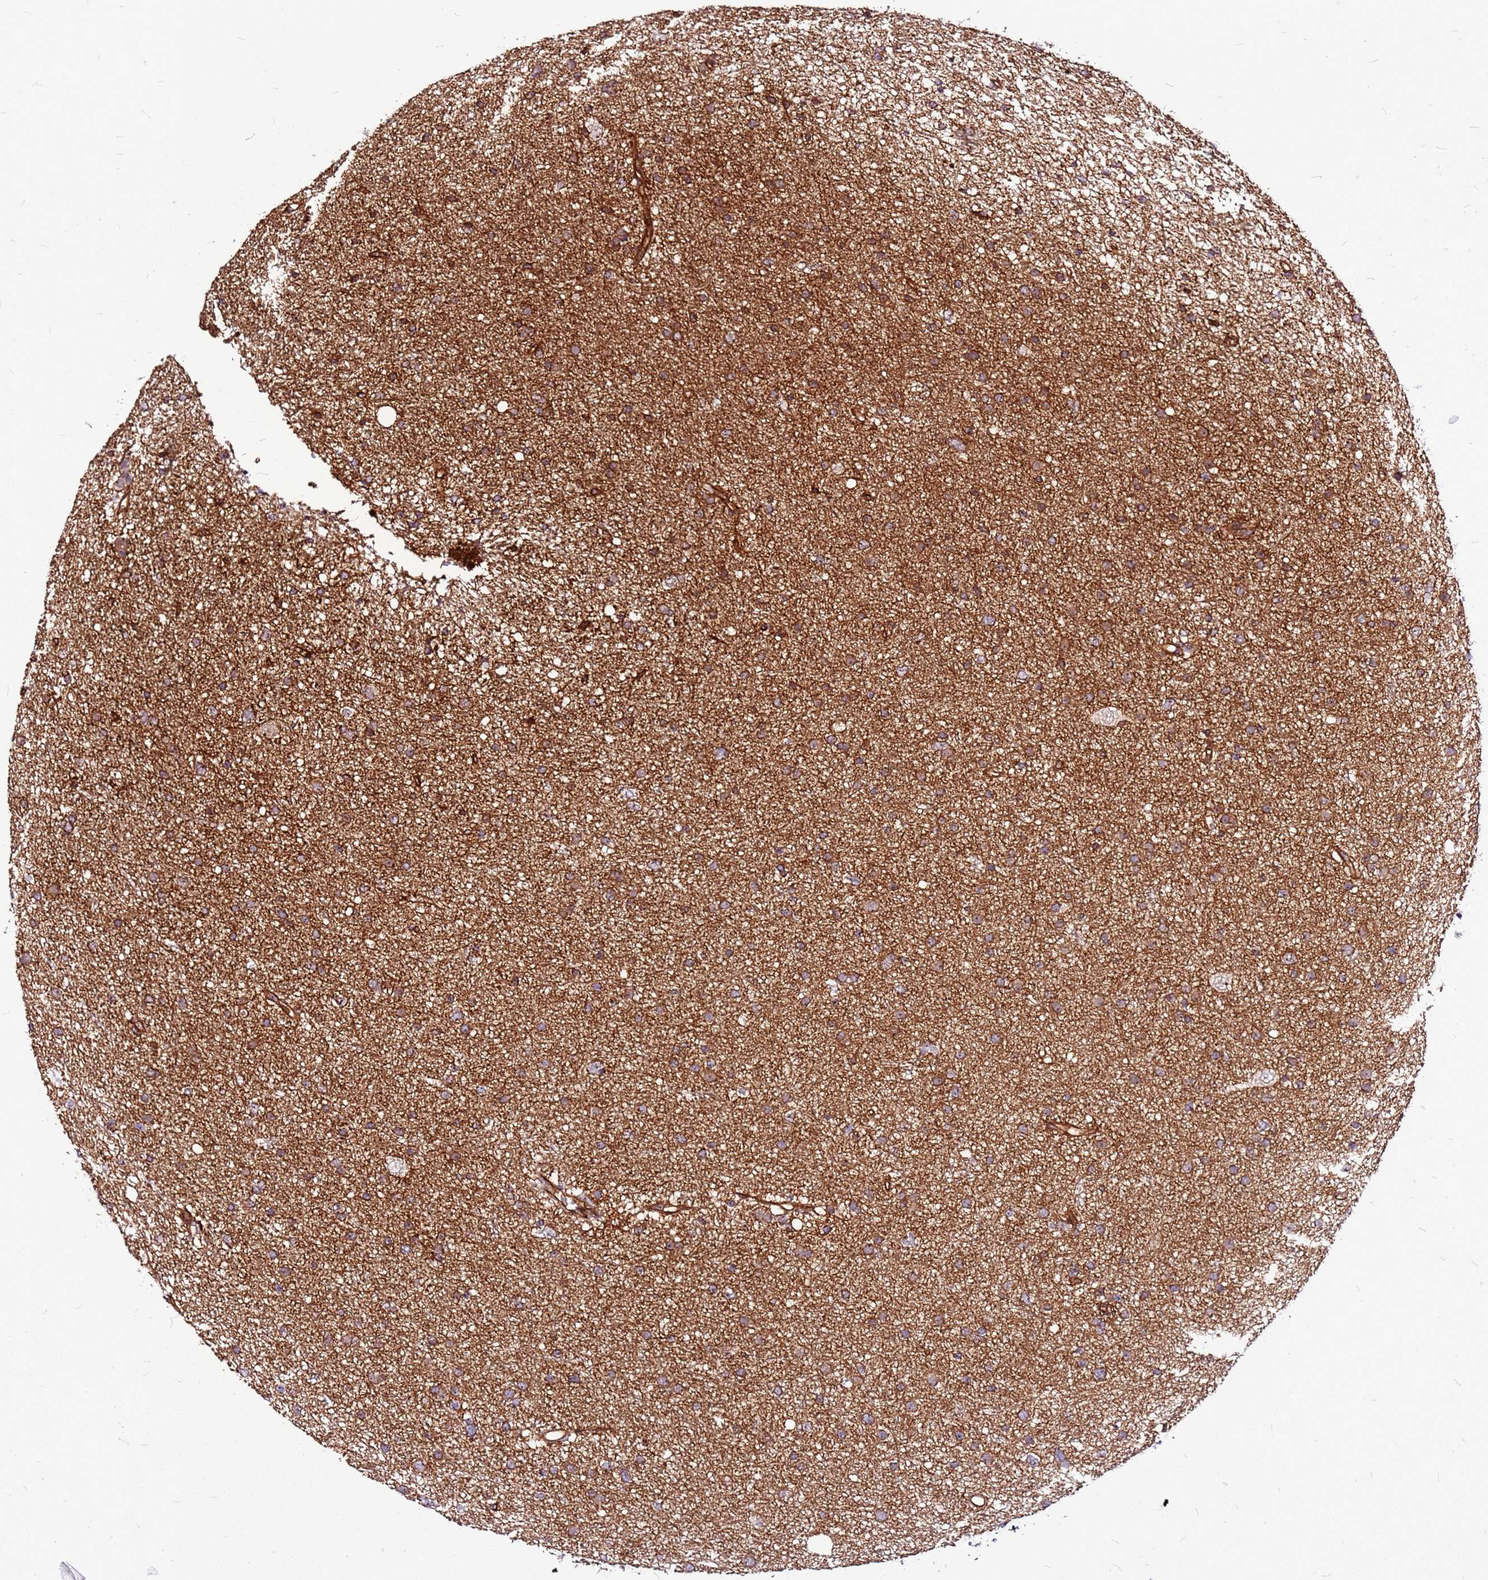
{"staining": {"intensity": "moderate", "quantity": ">75%", "location": "cytoplasmic/membranous"}, "tissue": "glioma", "cell_type": "Tumor cells", "image_type": "cancer", "snomed": [{"axis": "morphology", "description": "Glioma, malignant, Low grade"}, {"axis": "topography", "description": "Cerebral cortex"}], "caption": "An immunohistochemistry (IHC) photomicrograph of tumor tissue is shown. Protein staining in brown highlights moderate cytoplasmic/membranous positivity in low-grade glioma (malignant) within tumor cells.", "gene": "TOPAZ1", "patient": {"sex": "female", "age": 39}}